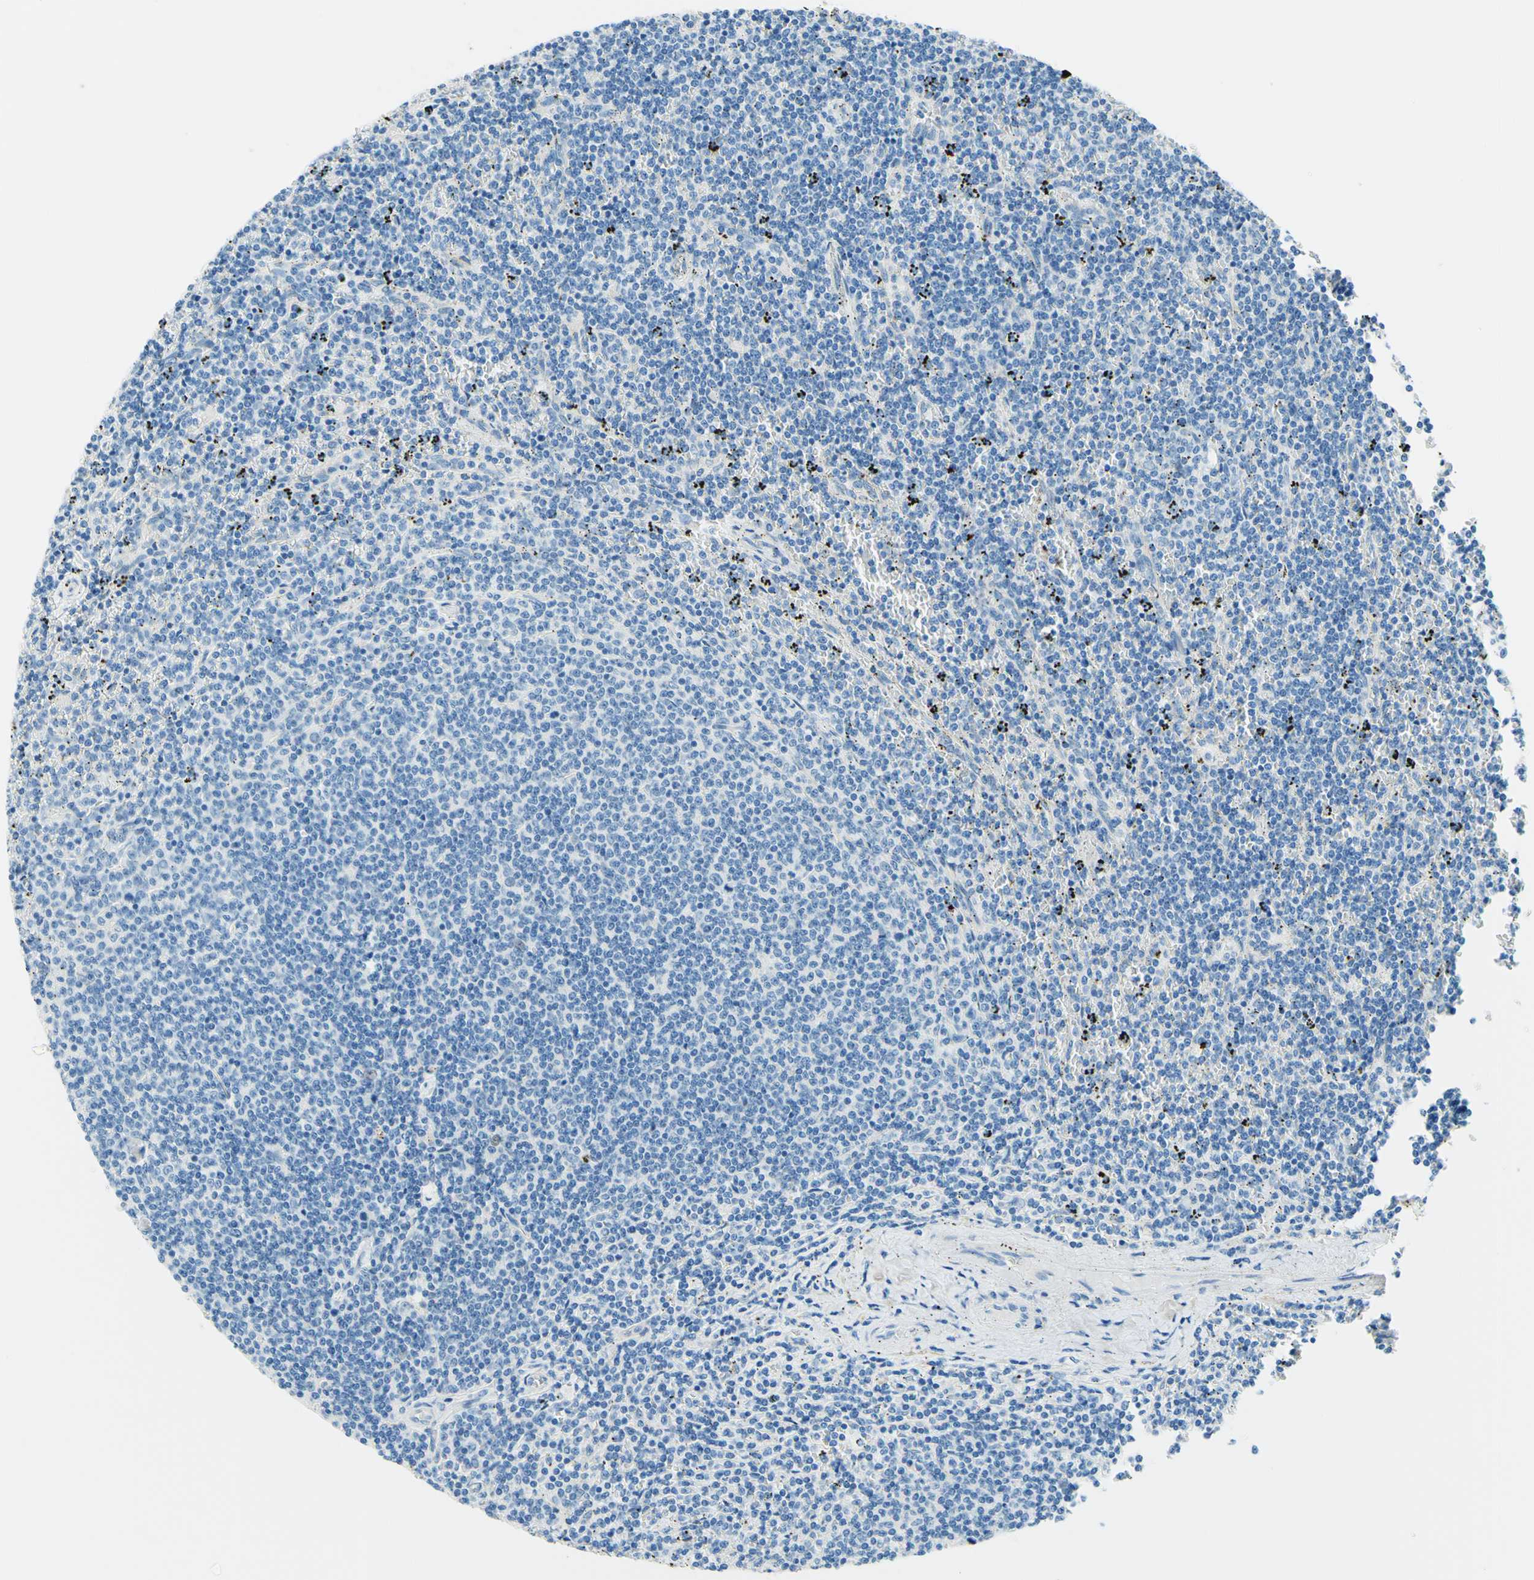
{"staining": {"intensity": "negative", "quantity": "none", "location": "none"}, "tissue": "lymphoma", "cell_type": "Tumor cells", "image_type": "cancer", "snomed": [{"axis": "morphology", "description": "Malignant lymphoma, non-Hodgkin's type, Low grade"}, {"axis": "topography", "description": "Spleen"}], "caption": "This is an IHC image of malignant lymphoma, non-Hodgkin's type (low-grade). There is no positivity in tumor cells.", "gene": "PASD1", "patient": {"sex": "female", "age": 50}}